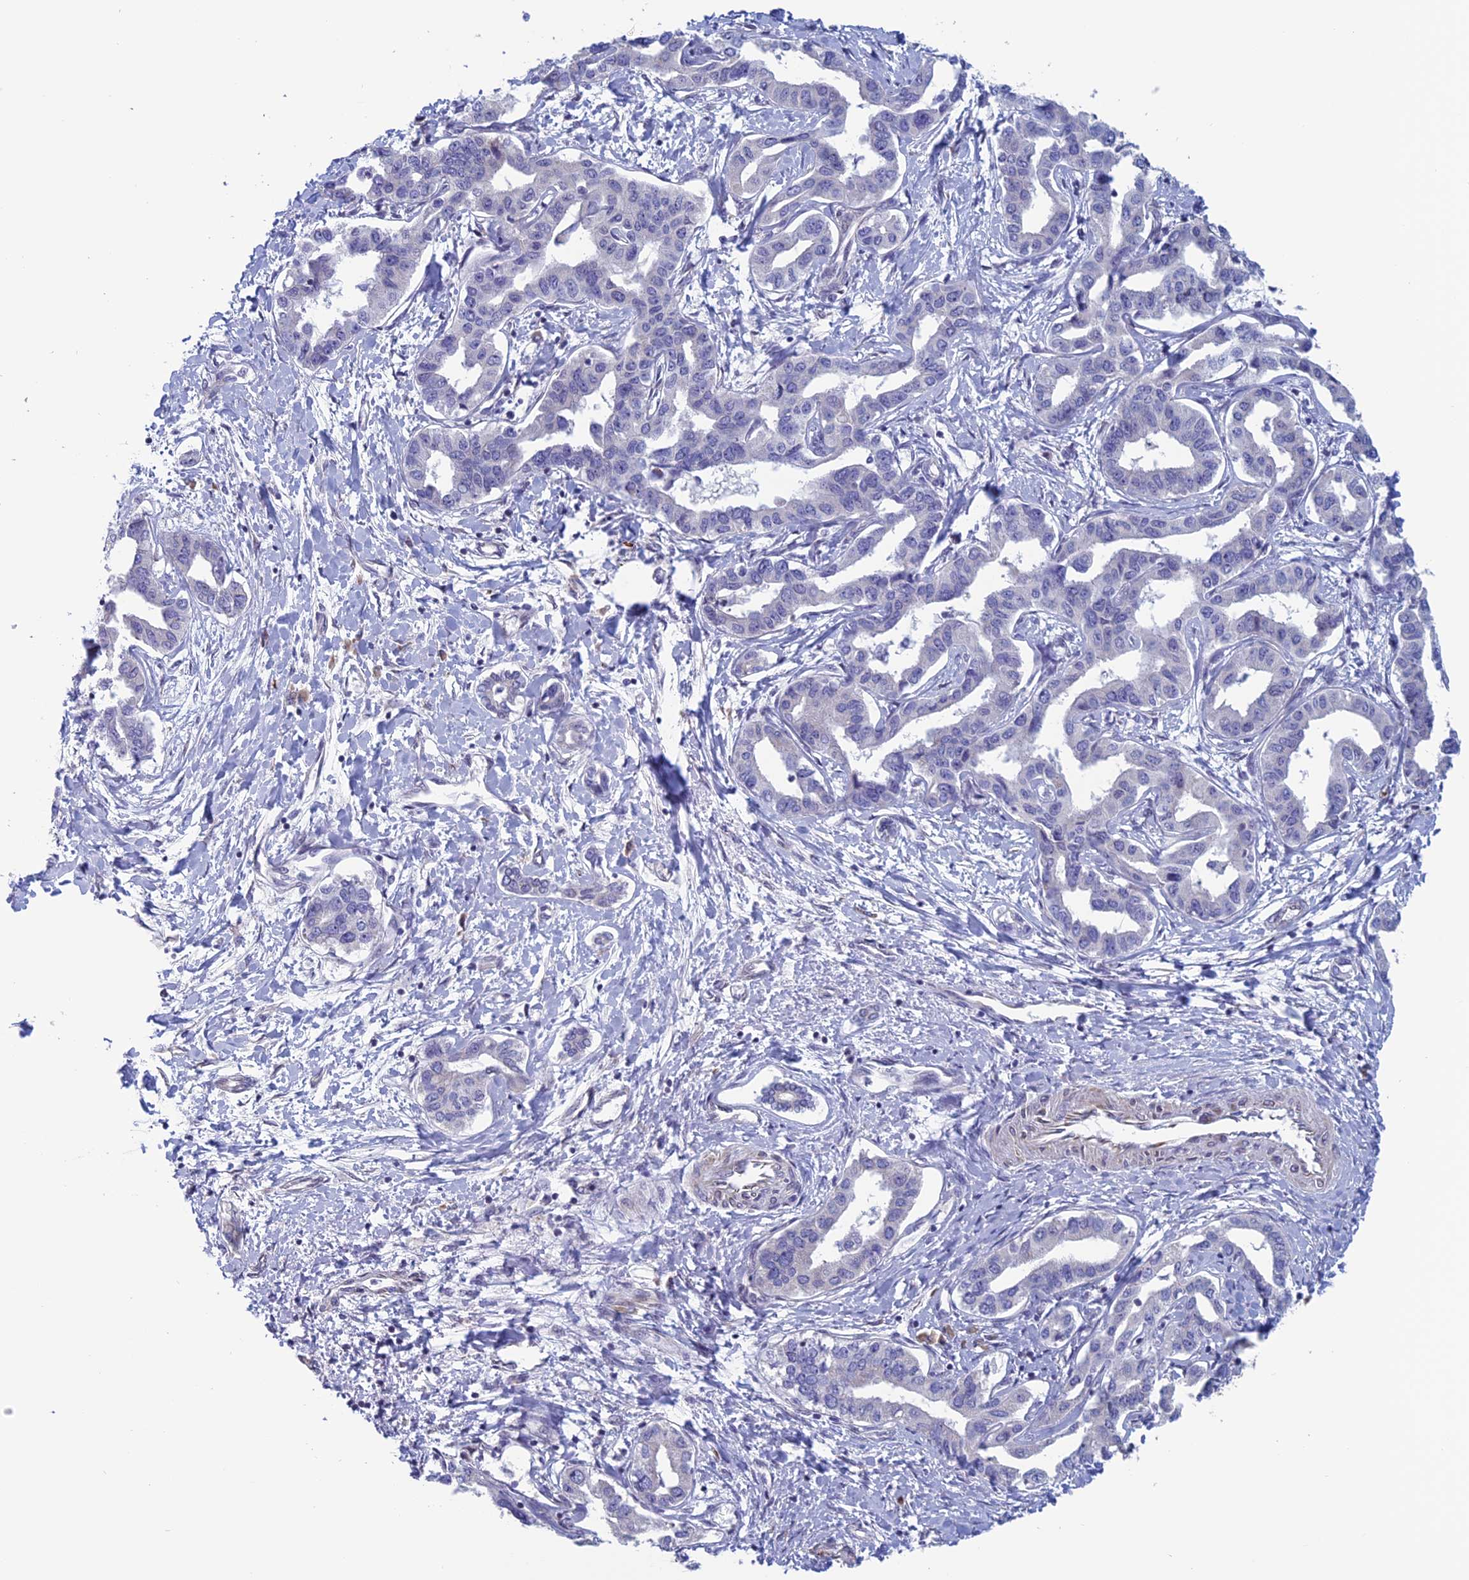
{"staining": {"intensity": "negative", "quantity": "none", "location": "none"}, "tissue": "liver cancer", "cell_type": "Tumor cells", "image_type": "cancer", "snomed": [{"axis": "morphology", "description": "Cholangiocarcinoma"}, {"axis": "topography", "description": "Liver"}], "caption": "This is a photomicrograph of immunohistochemistry staining of liver cancer (cholangiocarcinoma), which shows no expression in tumor cells.", "gene": "BCL2L10", "patient": {"sex": "male", "age": 59}}